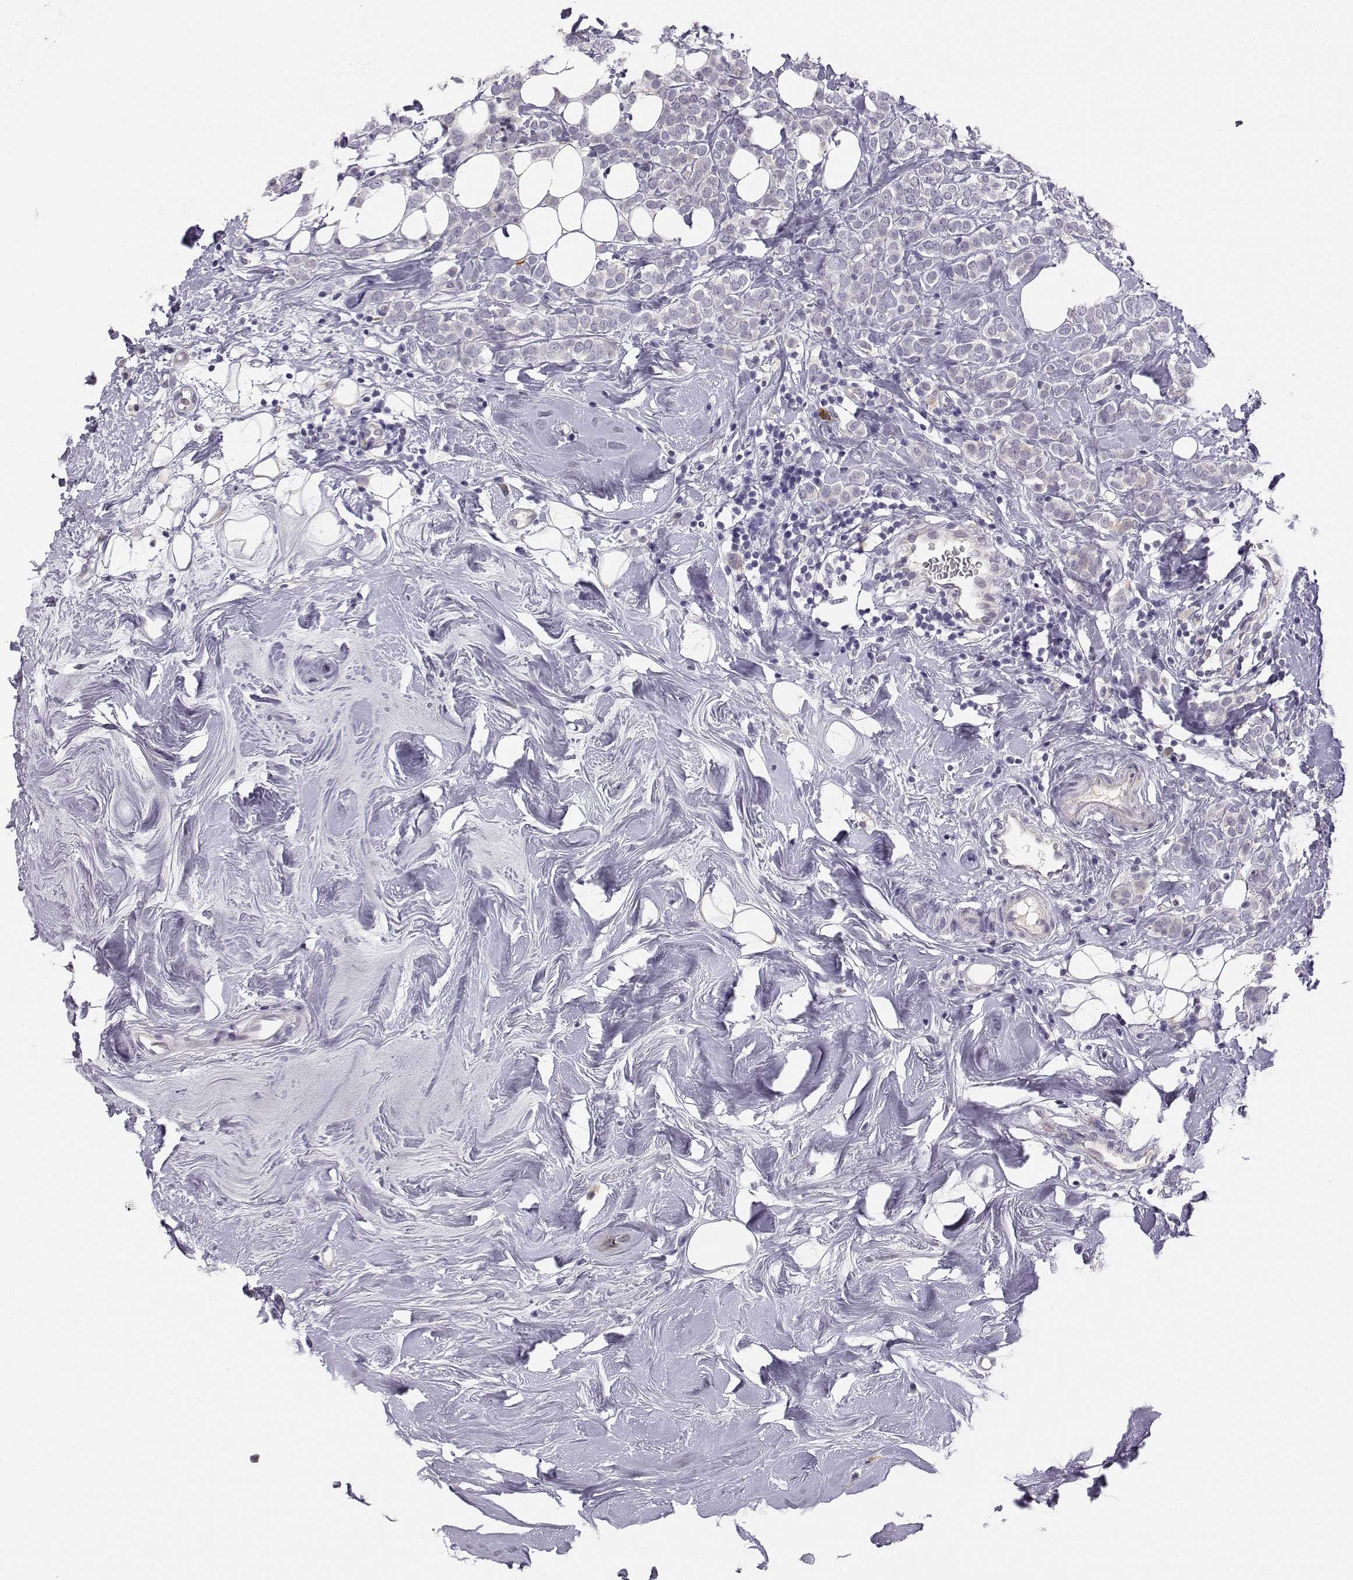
{"staining": {"intensity": "weak", "quantity": "25%-75%", "location": "cytoplasmic/membranous"}, "tissue": "breast cancer", "cell_type": "Tumor cells", "image_type": "cancer", "snomed": [{"axis": "morphology", "description": "Lobular carcinoma"}, {"axis": "topography", "description": "Breast"}], "caption": "Immunohistochemical staining of lobular carcinoma (breast) displays weak cytoplasmic/membranous protein positivity in approximately 25%-75% of tumor cells.", "gene": "ACSL6", "patient": {"sex": "female", "age": 49}}